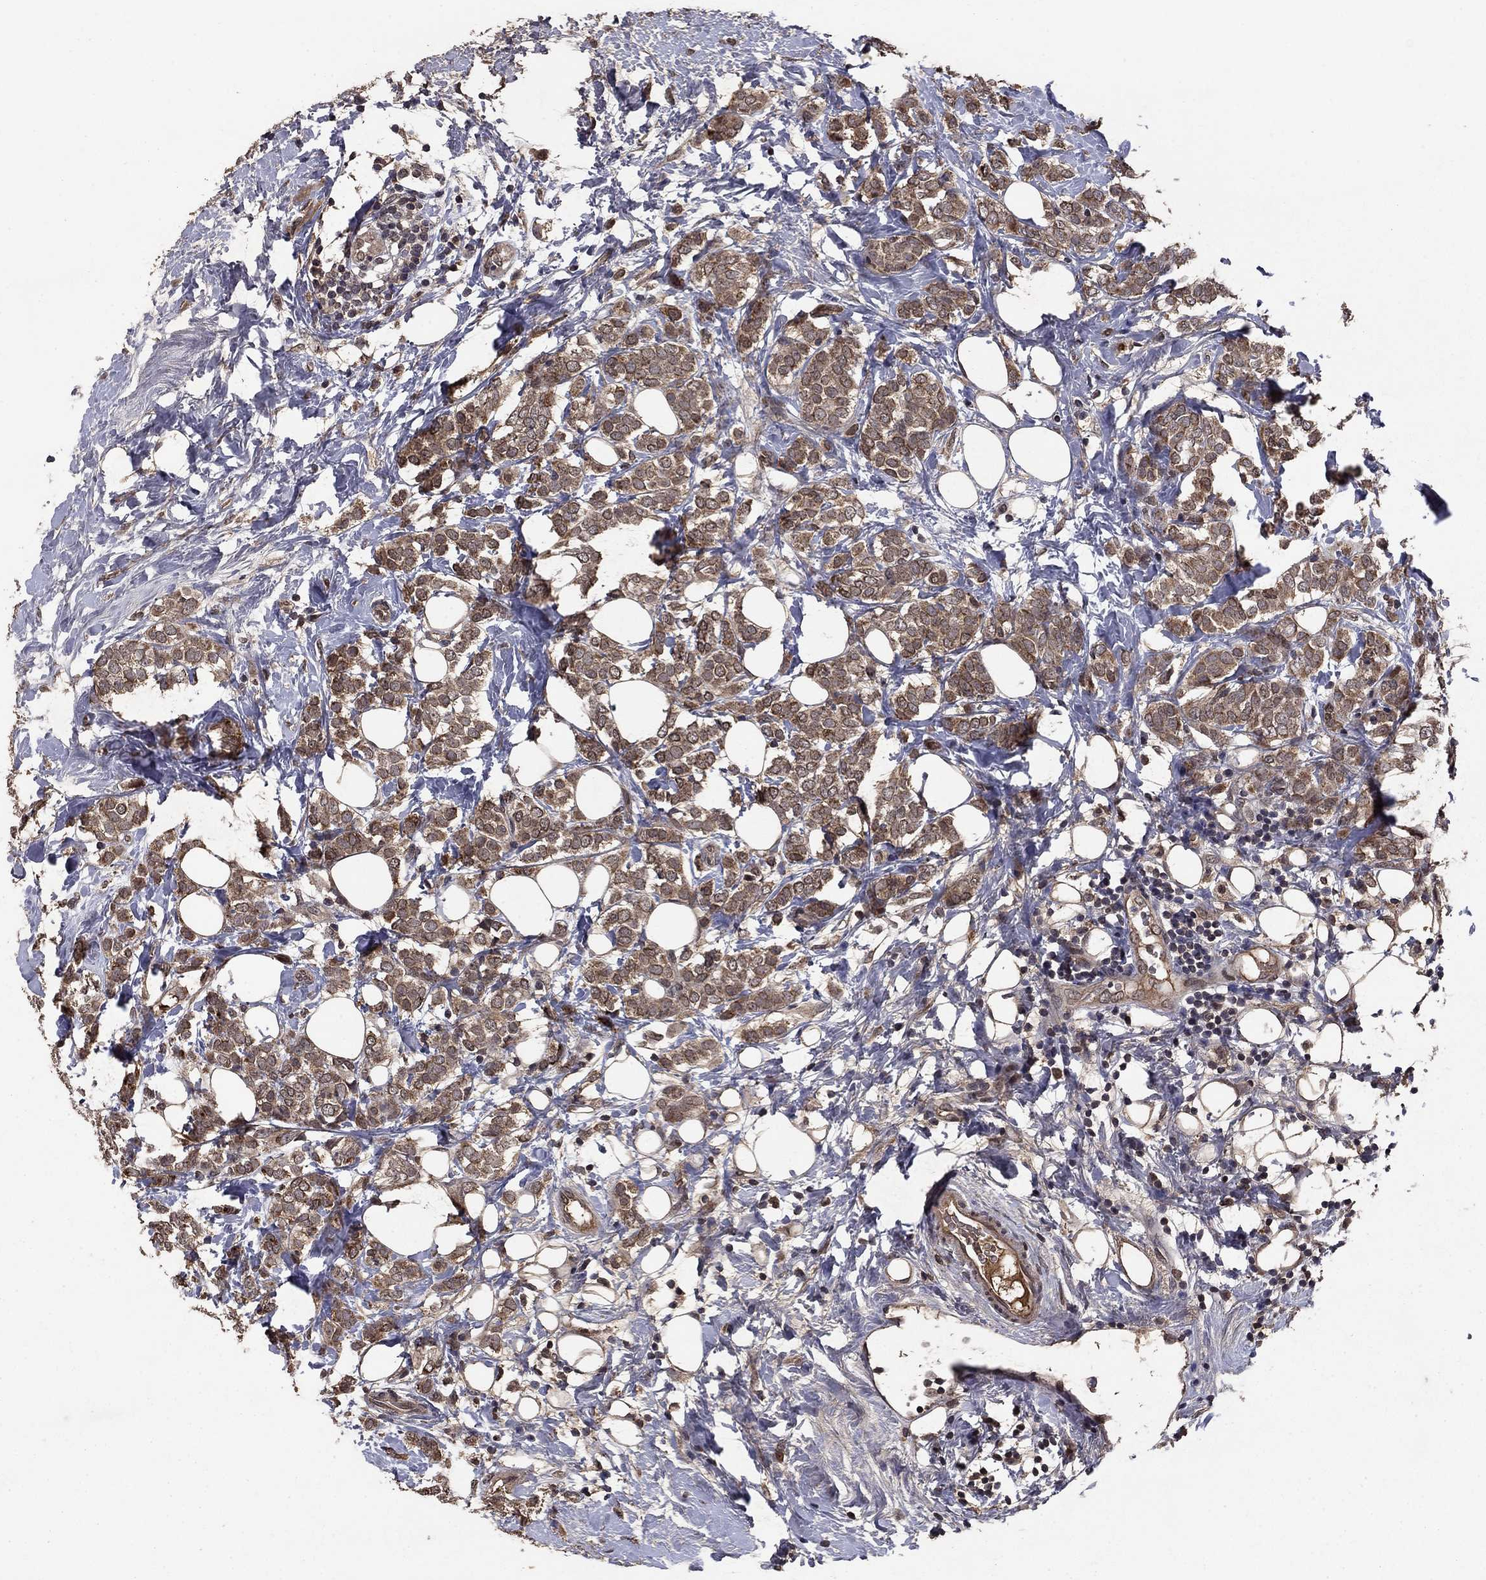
{"staining": {"intensity": "strong", "quantity": "<25%", "location": "cytoplasmic/membranous"}, "tissue": "breast cancer", "cell_type": "Tumor cells", "image_type": "cancer", "snomed": [{"axis": "morphology", "description": "Lobular carcinoma"}, {"axis": "topography", "description": "Breast"}], "caption": "Protein expression analysis of human breast lobular carcinoma reveals strong cytoplasmic/membranous expression in approximately <25% of tumor cells. Nuclei are stained in blue.", "gene": "DHRS1", "patient": {"sex": "female", "age": 49}}